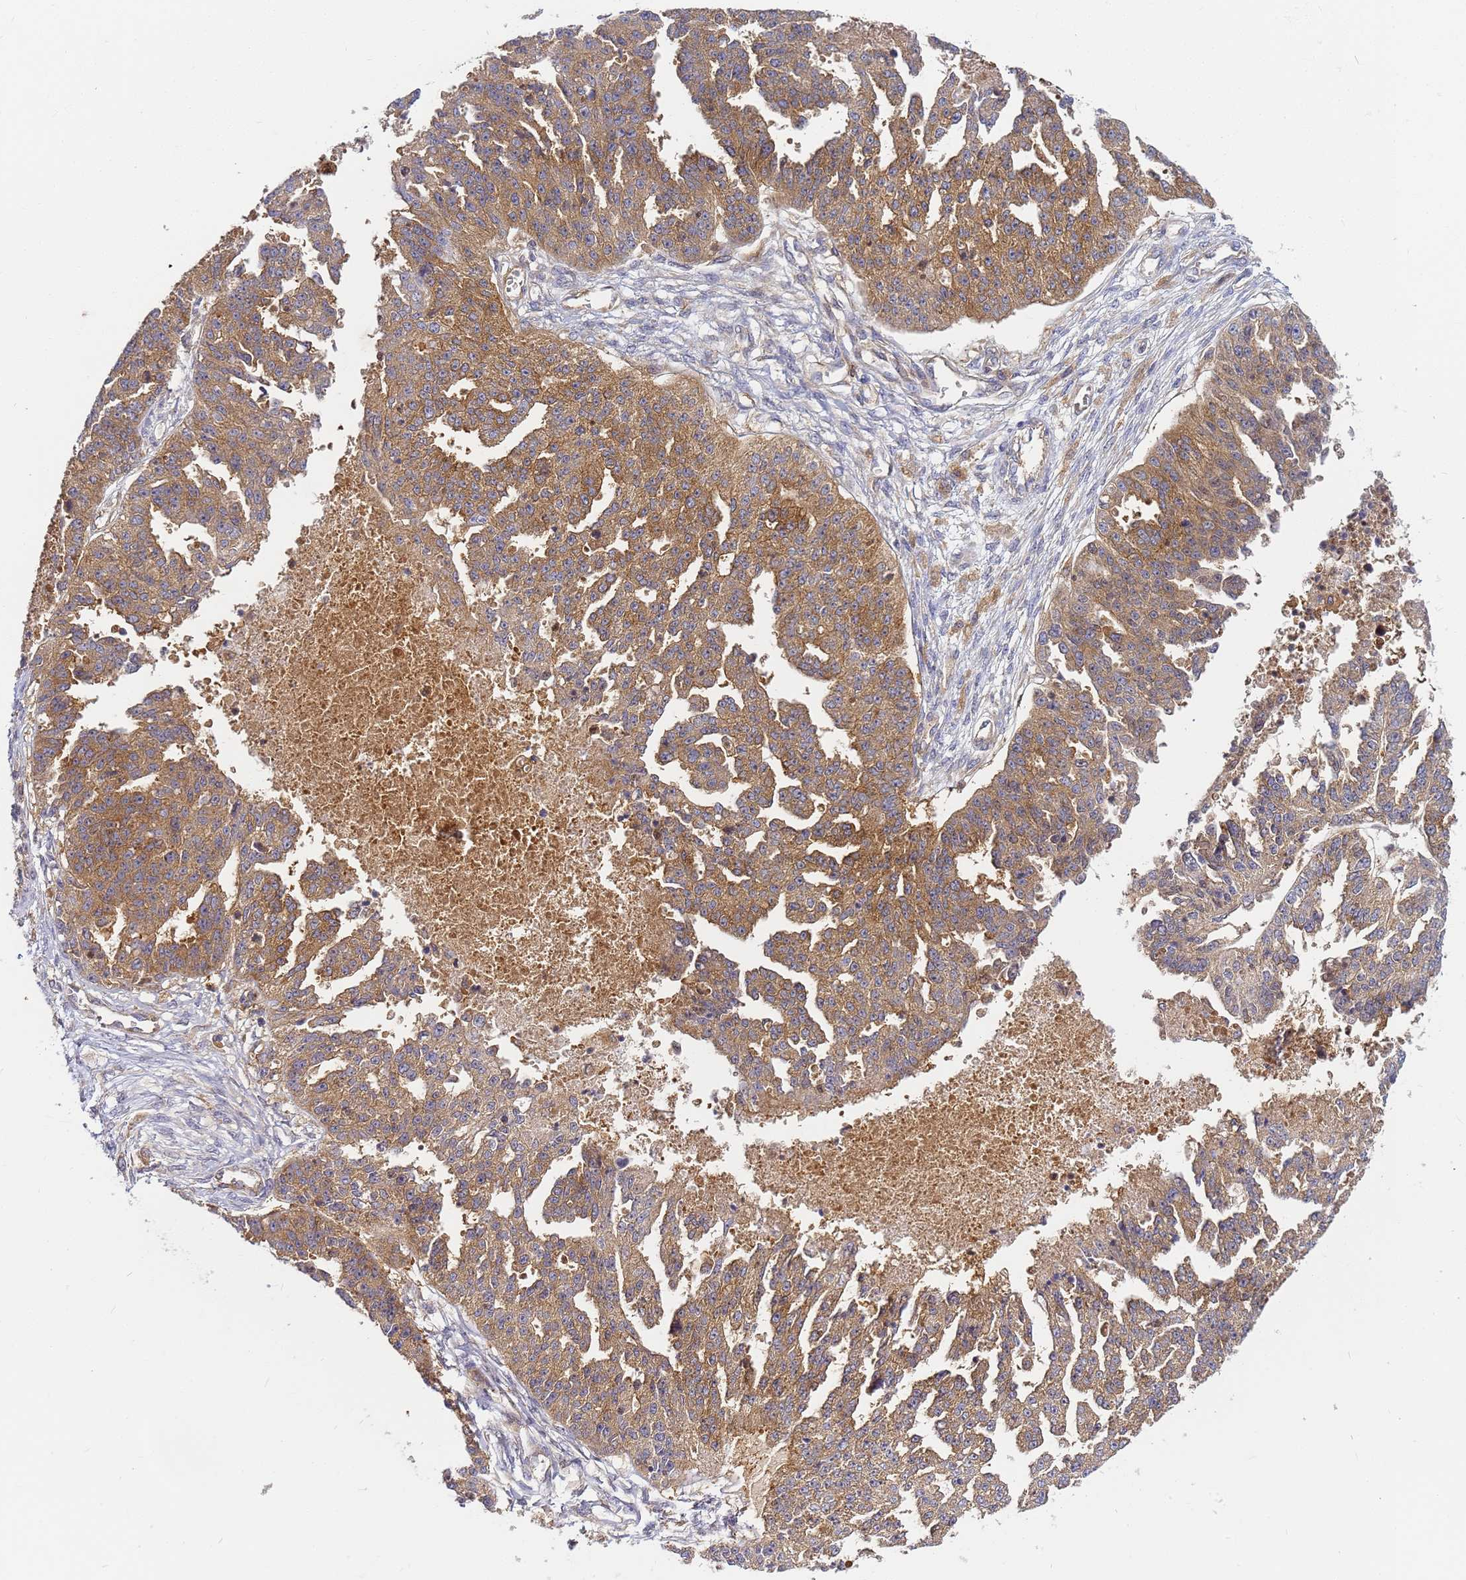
{"staining": {"intensity": "moderate", "quantity": ">75%", "location": "cytoplasmic/membranous"}, "tissue": "ovarian cancer", "cell_type": "Tumor cells", "image_type": "cancer", "snomed": [{"axis": "morphology", "description": "Cystadenocarcinoma, serous, NOS"}, {"axis": "topography", "description": "Ovary"}], "caption": "Ovarian cancer stained for a protein (brown) shows moderate cytoplasmic/membranous positive expression in about >75% of tumor cells.", "gene": "CHM", "patient": {"sex": "female", "age": 58}}